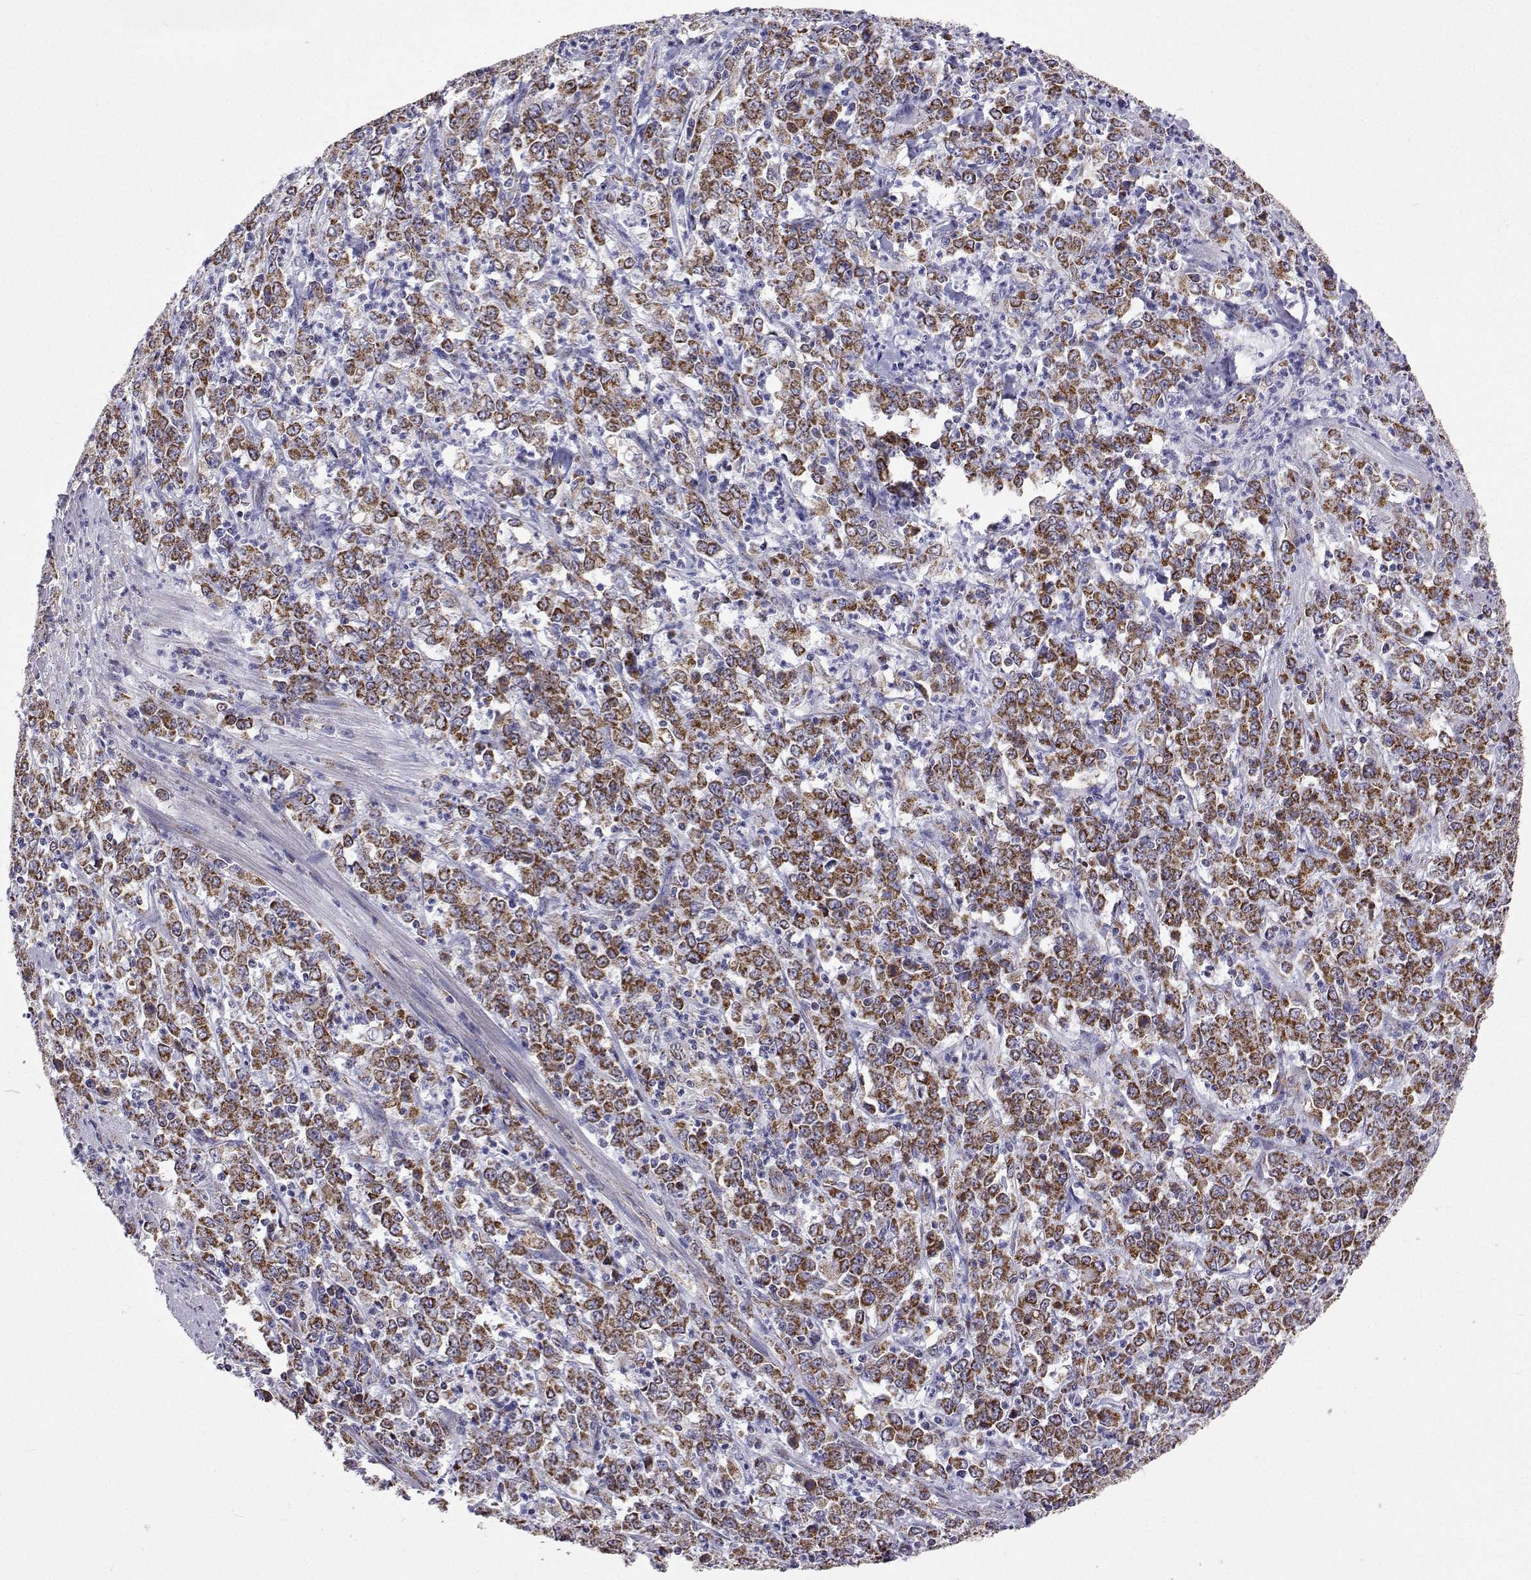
{"staining": {"intensity": "strong", "quantity": ">75%", "location": "cytoplasmic/membranous"}, "tissue": "stomach cancer", "cell_type": "Tumor cells", "image_type": "cancer", "snomed": [{"axis": "morphology", "description": "Adenocarcinoma, NOS"}, {"axis": "topography", "description": "Stomach, lower"}], "caption": "IHC photomicrograph of human adenocarcinoma (stomach) stained for a protein (brown), which reveals high levels of strong cytoplasmic/membranous positivity in approximately >75% of tumor cells.", "gene": "MCCC2", "patient": {"sex": "female", "age": 71}}